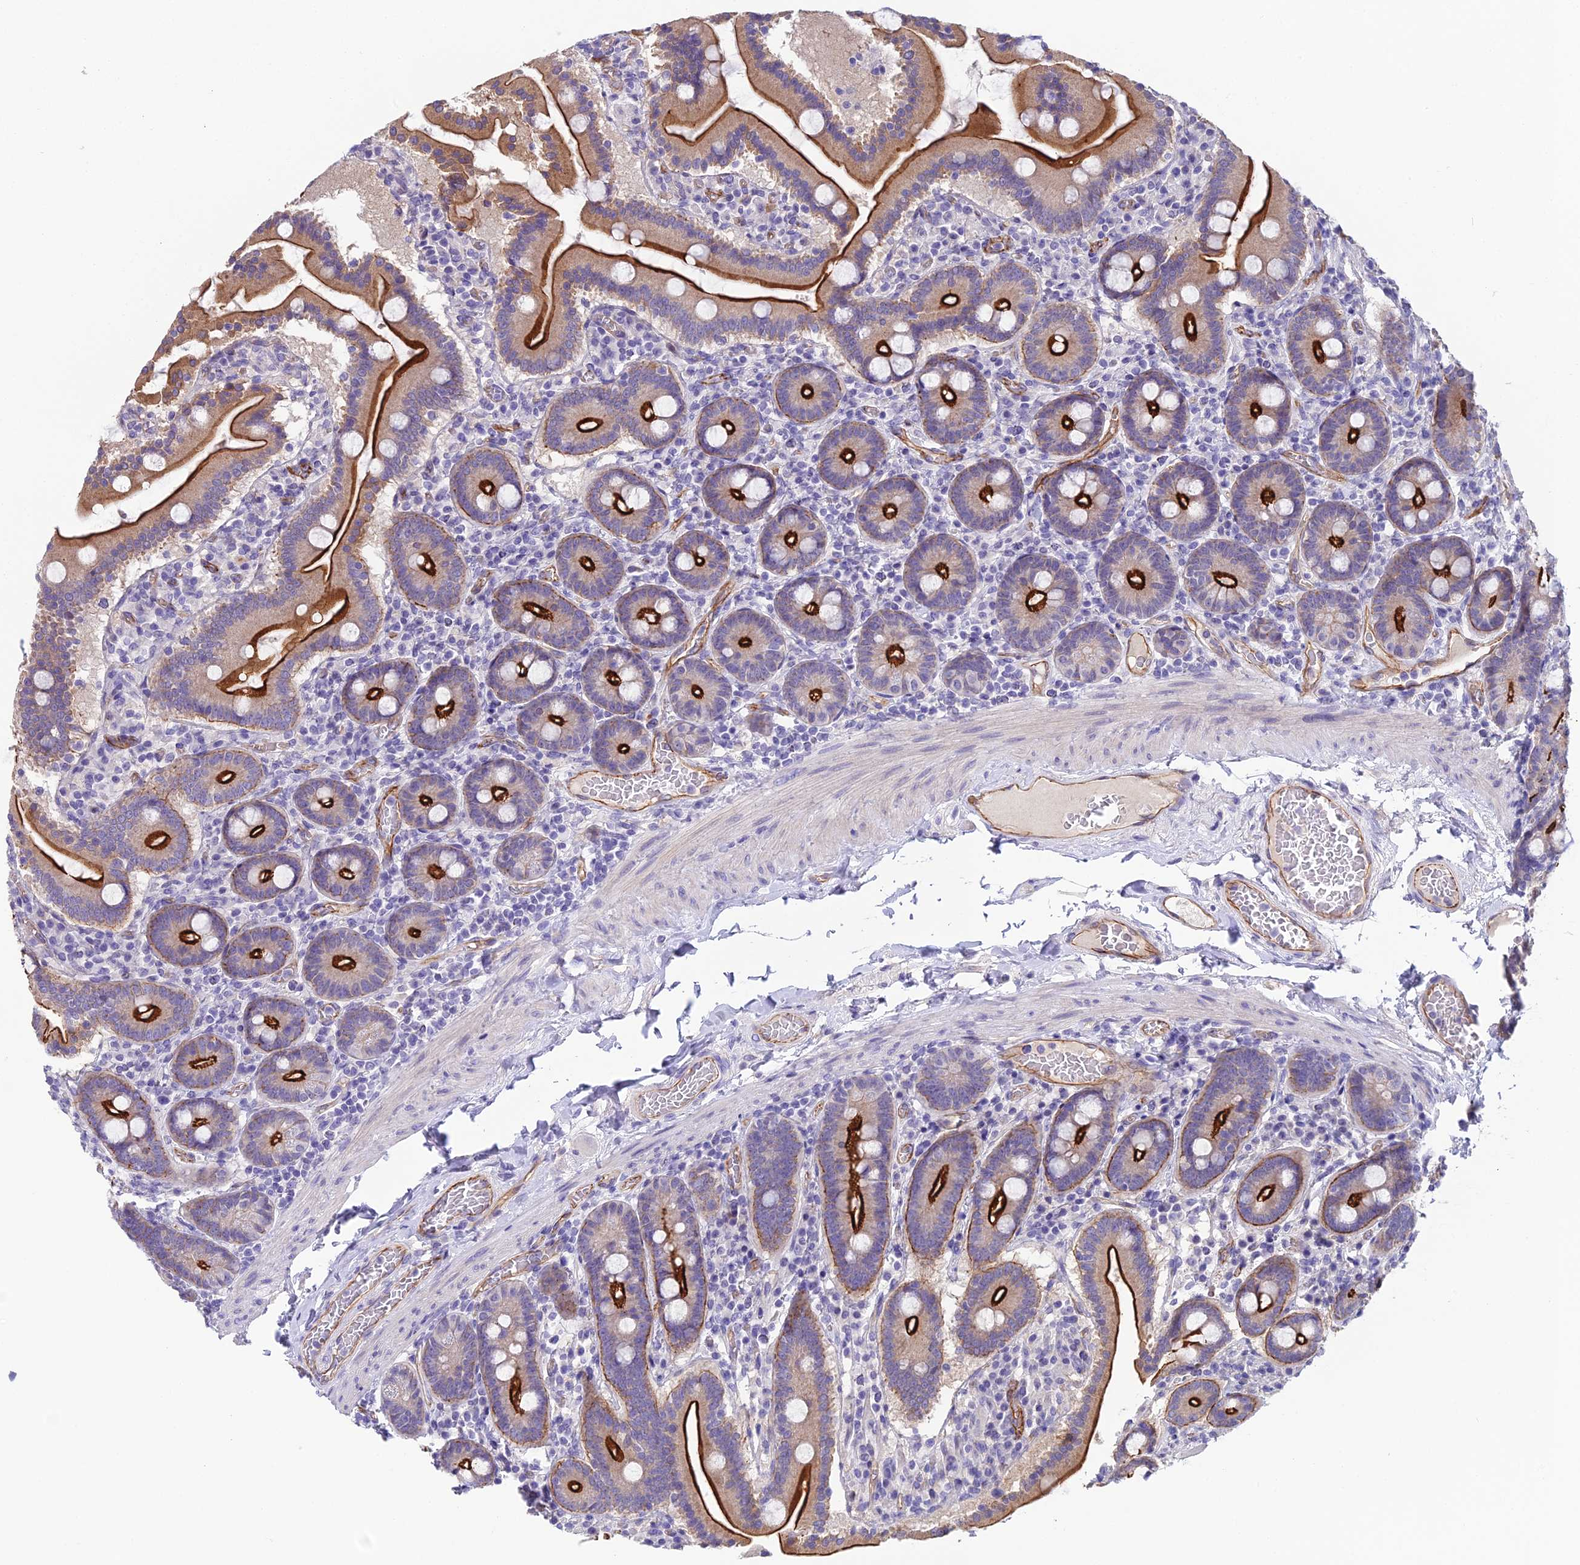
{"staining": {"intensity": "strong", "quantity": ">75%", "location": "cytoplasmic/membranous"}, "tissue": "duodenum", "cell_type": "Glandular cells", "image_type": "normal", "snomed": [{"axis": "morphology", "description": "Normal tissue, NOS"}, {"axis": "topography", "description": "Duodenum"}], "caption": "A histopathology image showing strong cytoplasmic/membranous expression in about >75% of glandular cells in unremarkable duodenum, as visualized by brown immunohistochemical staining.", "gene": "CFAP47", "patient": {"sex": "male", "age": 55}}